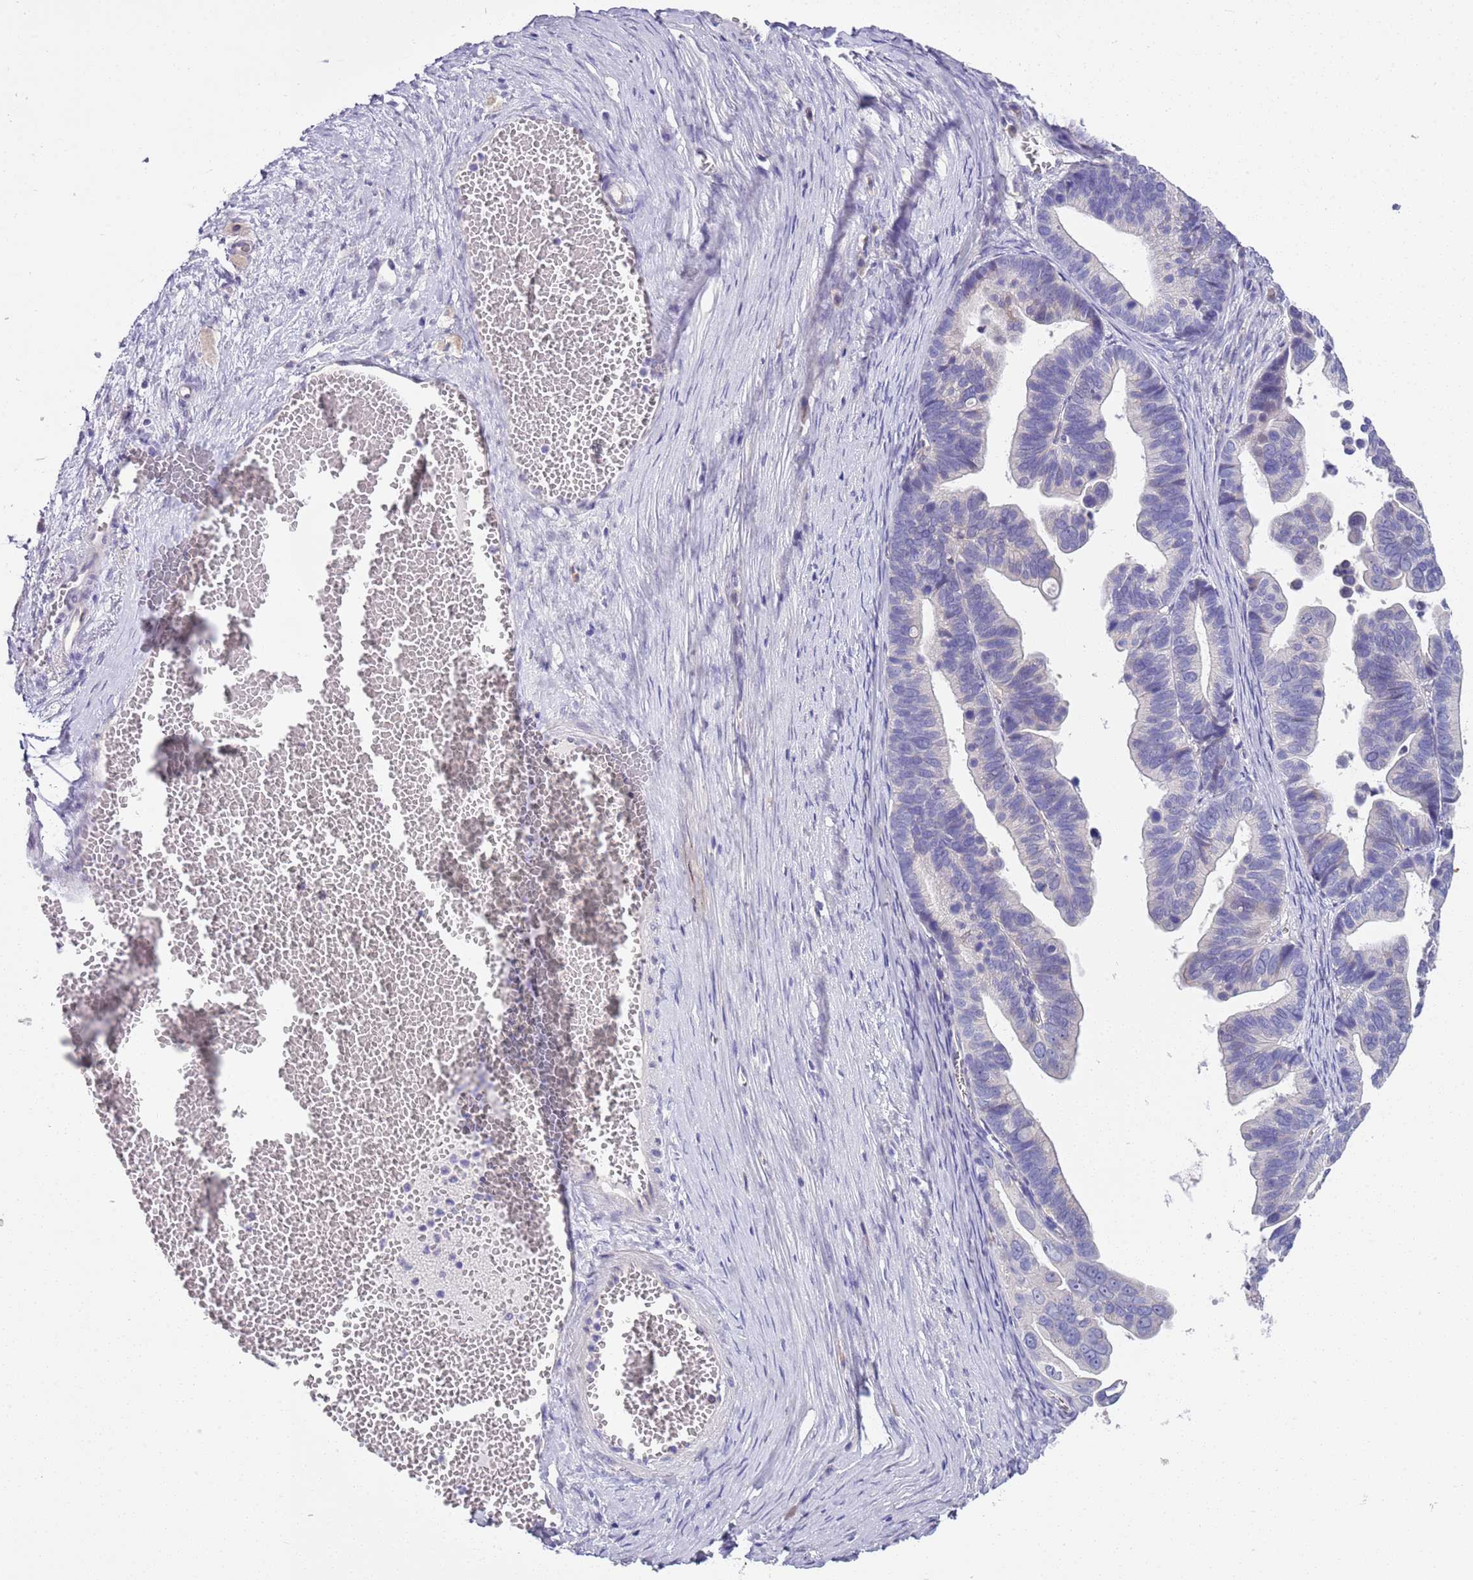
{"staining": {"intensity": "negative", "quantity": "none", "location": "none"}, "tissue": "ovarian cancer", "cell_type": "Tumor cells", "image_type": "cancer", "snomed": [{"axis": "morphology", "description": "Cystadenocarcinoma, serous, NOS"}, {"axis": "topography", "description": "Ovary"}], "caption": "DAB immunohistochemical staining of ovarian cancer reveals no significant positivity in tumor cells.", "gene": "BRMS1L", "patient": {"sex": "female", "age": 56}}